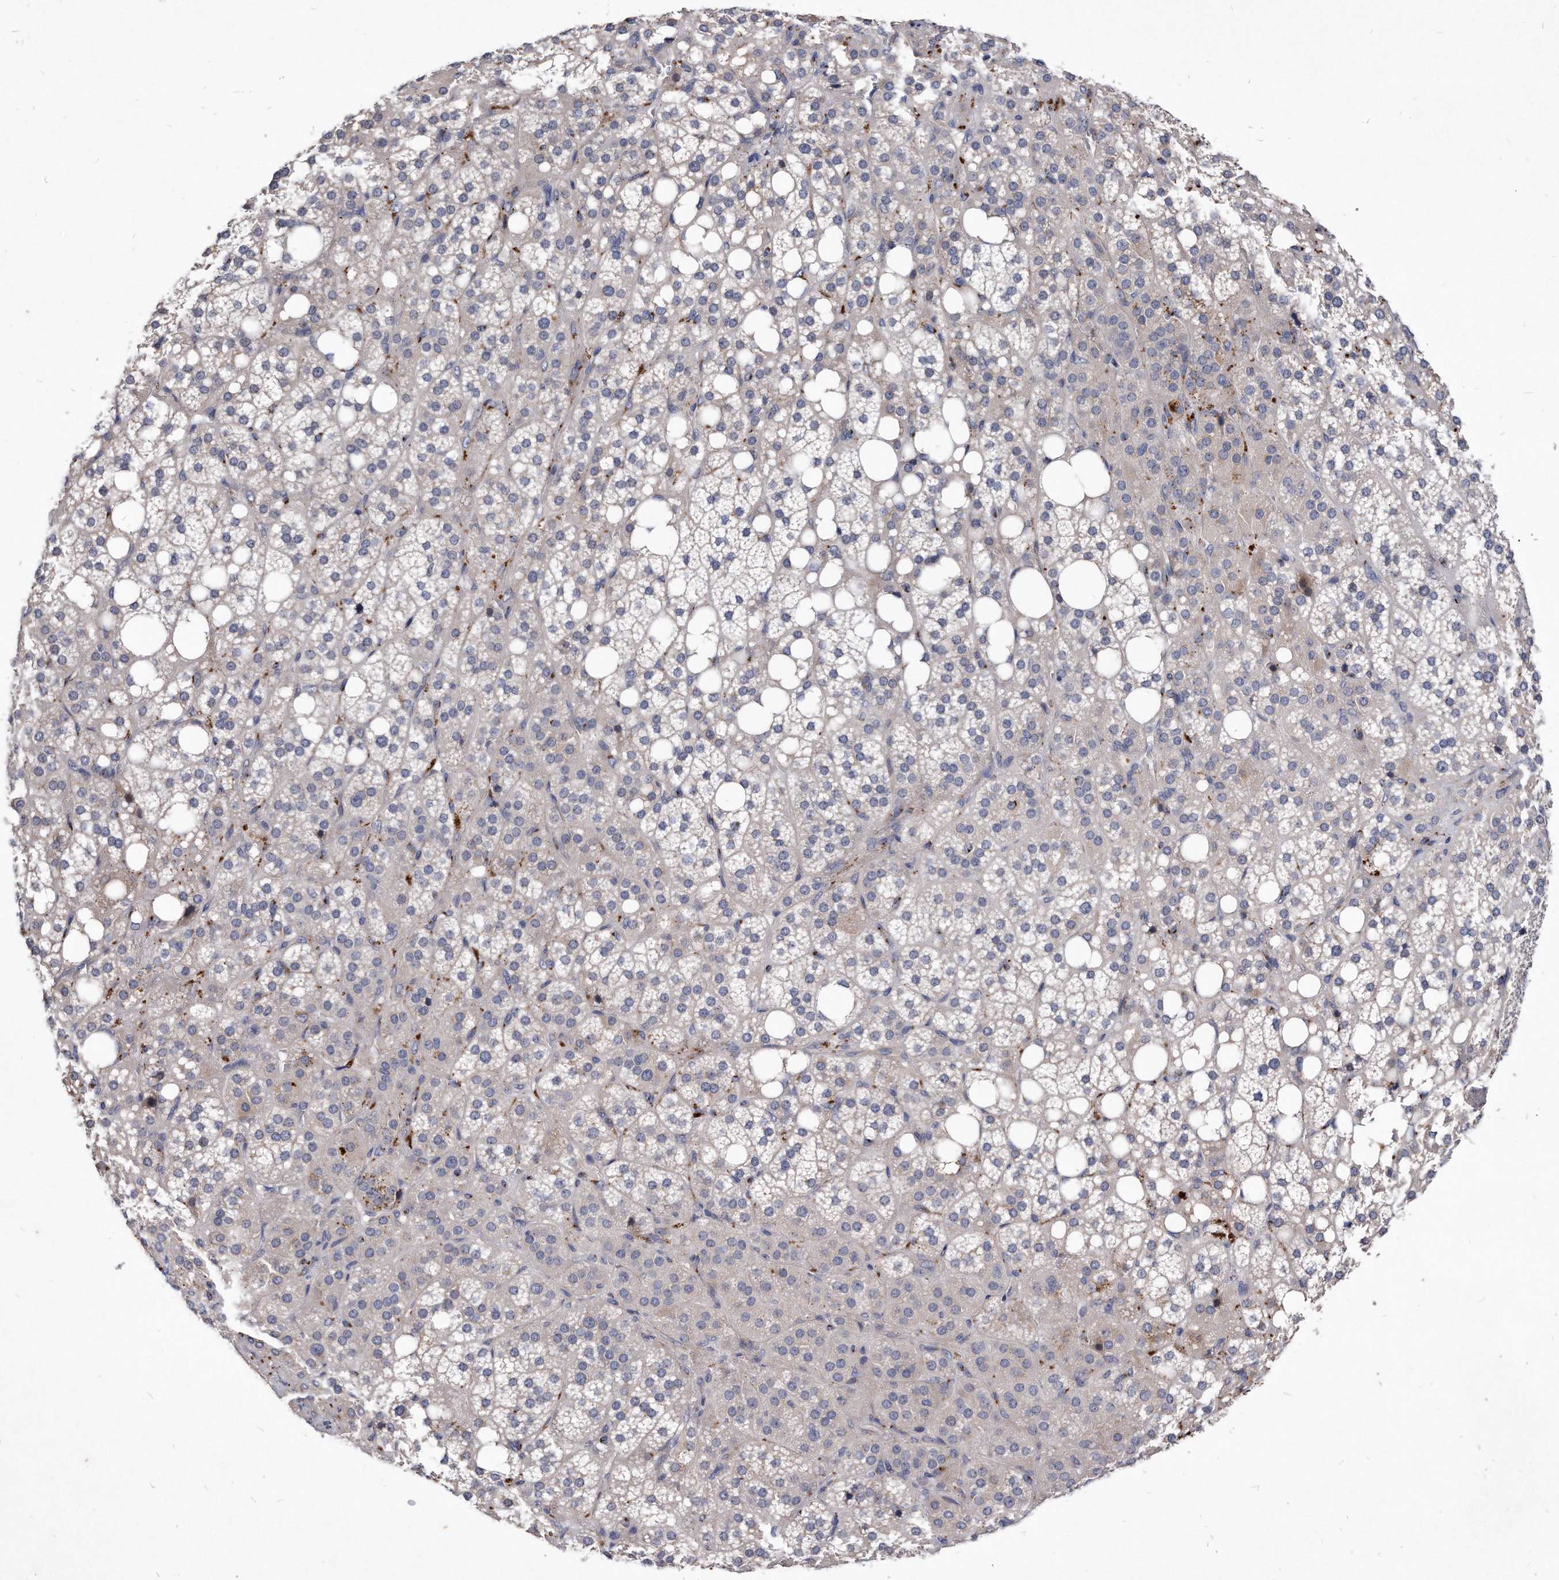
{"staining": {"intensity": "moderate", "quantity": "25%-75%", "location": "cytoplasmic/membranous"}, "tissue": "adrenal gland", "cell_type": "Glandular cells", "image_type": "normal", "snomed": [{"axis": "morphology", "description": "Normal tissue, NOS"}, {"axis": "topography", "description": "Adrenal gland"}], "caption": "IHC staining of benign adrenal gland, which reveals medium levels of moderate cytoplasmic/membranous staining in approximately 25%-75% of glandular cells indicating moderate cytoplasmic/membranous protein staining. The staining was performed using DAB (3,3'-diaminobenzidine) (brown) for protein detection and nuclei were counterstained in hematoxylin (blue).", "gene": "MGAT4A", "patient": {"sex": "female", "age": 59}}